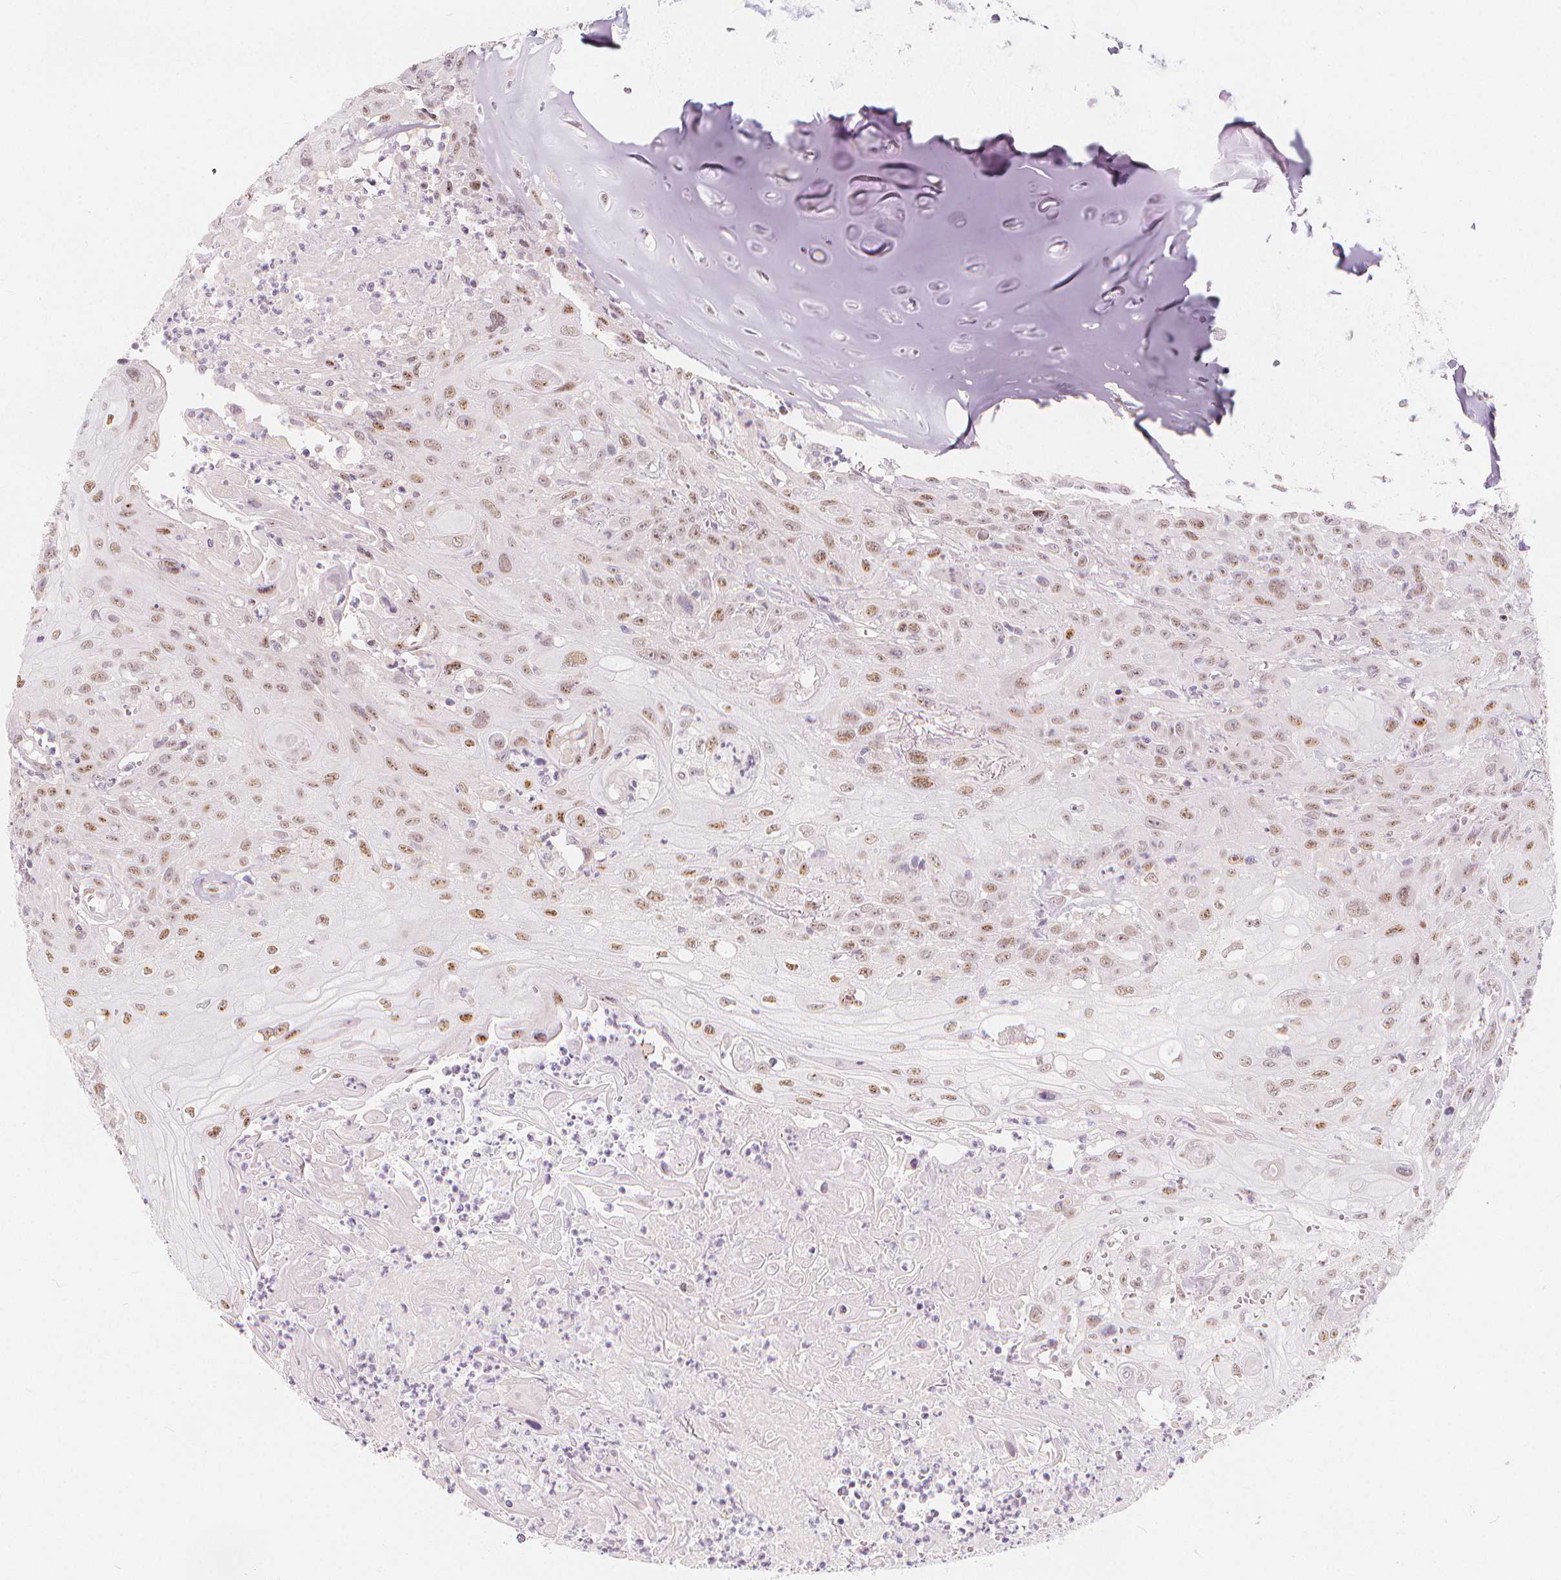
{"staining": {"intensity": "weak", "quantity": "25%-75%", "location": "nuclear"}, "tissue": "head and neck cancer", "cell_type": "Tumor cells", "image_type": "cancer", "snomed": [{"axis": "morphology", "description": "Squamous cell carcinoma, NOS"}, {"axis": "topography", "description": "Skin"}, {"axis": "topography", "description": "Head-Neck"}], "caption": "Head and neck cancer stained with IHC demonstrates weak nuclear expression in about 25%-75% of tumor cells. Immunohistochemistry (ihc) stains the protein of interest in brown and the nuclei are stained blue.", "gene": "DRC3", "patient": {"sex": "male", "age": 80}}